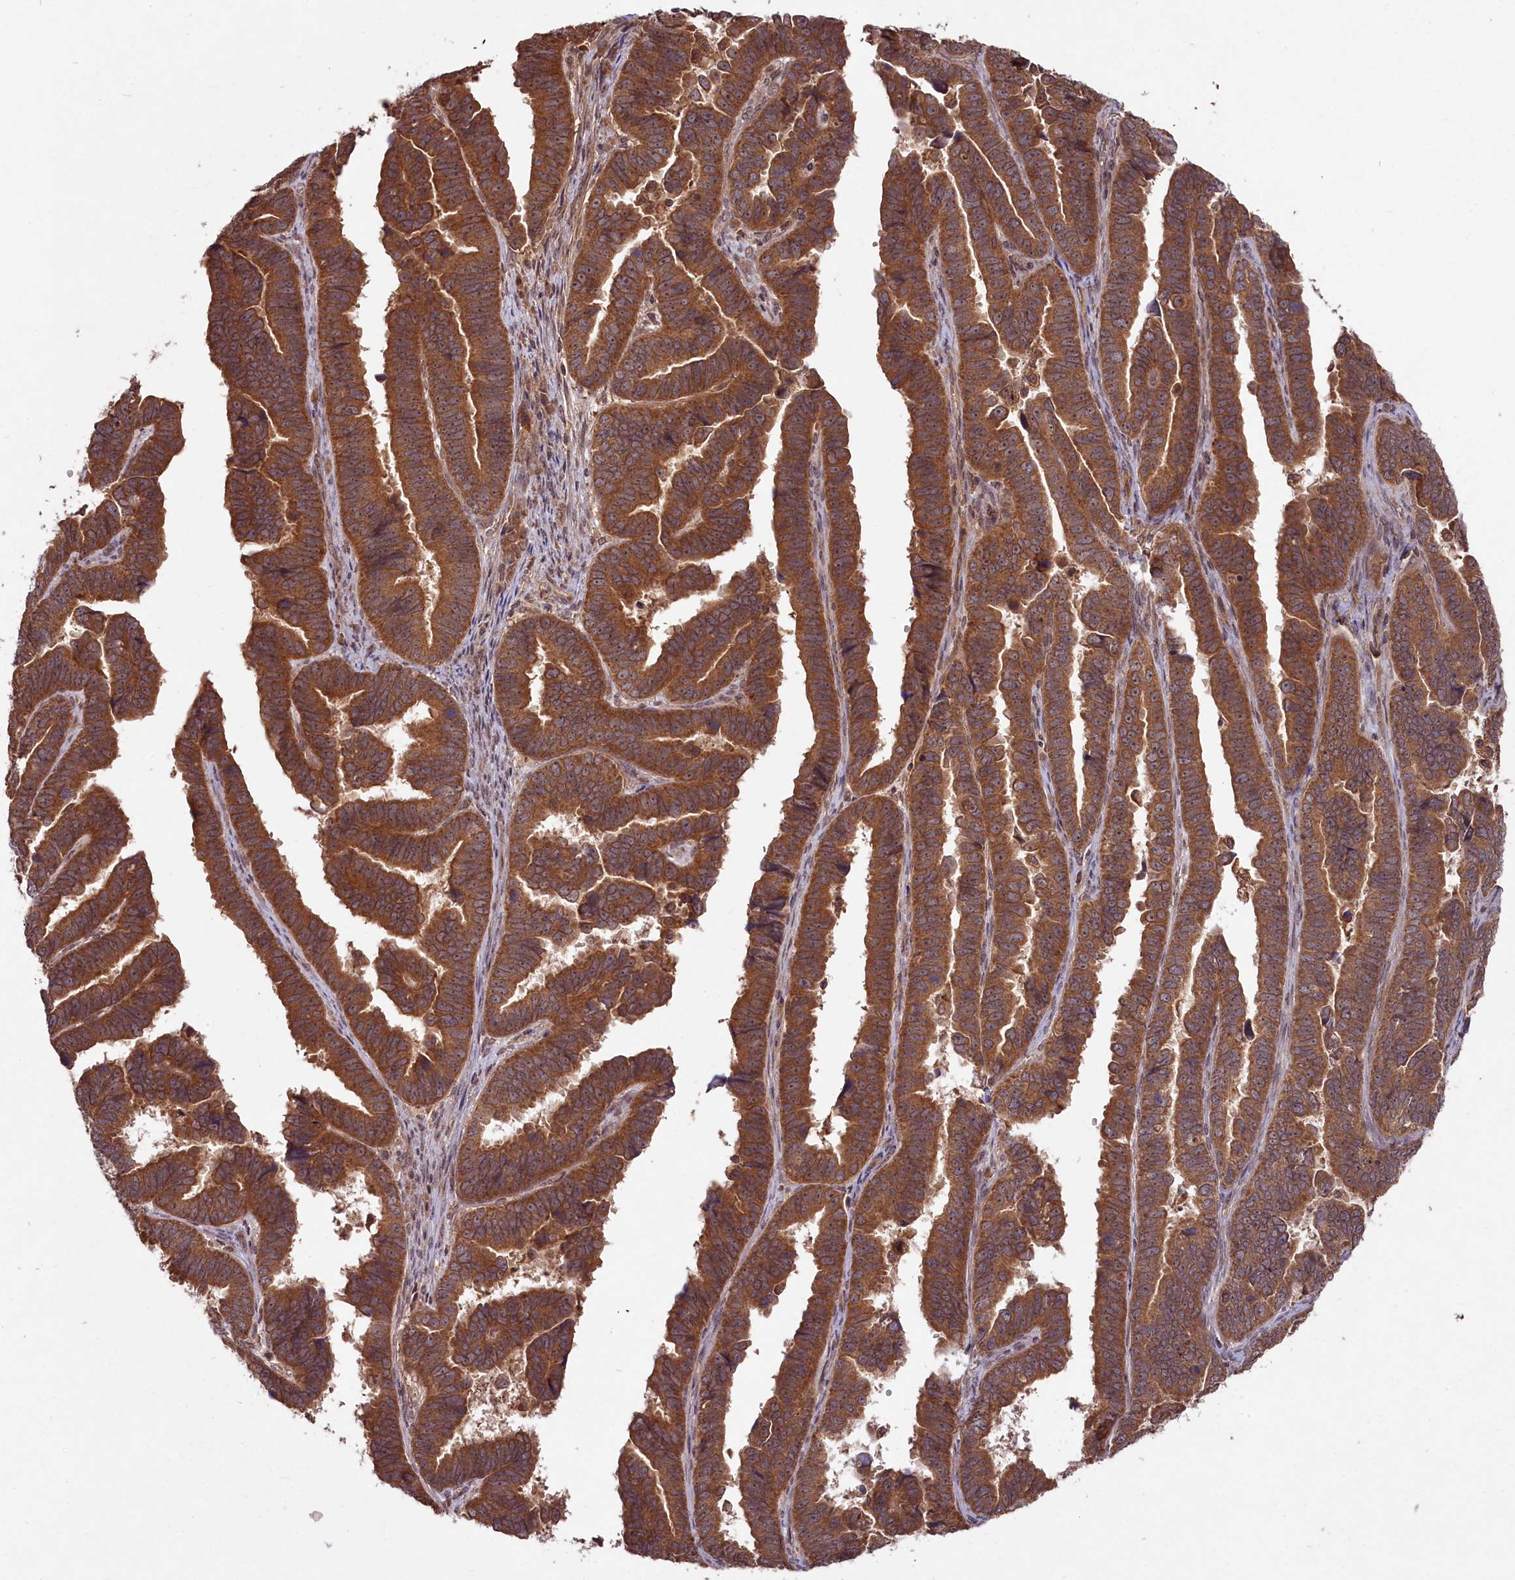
{"staining": {"intensity": "strong", "quantity": ">75%", "location": "cytoplasmic/membranous"}, "tissue": "endometrial cancer", "cell_type": "Tumor cells", "image_type": "cancer", "snomed": [{"axis": "morphology", "description": "Adenocarcinoma, NOS"}, {"axis": "topography", "description": "Endometrium"}], "caption": "Strong cytoplasmic/membranous protein positivity is seen in about >75% of tumor cells in endometrial adenocarcinoma.", "gene": "CHAC1", "patient": {"sex": "female", "age": 75}}